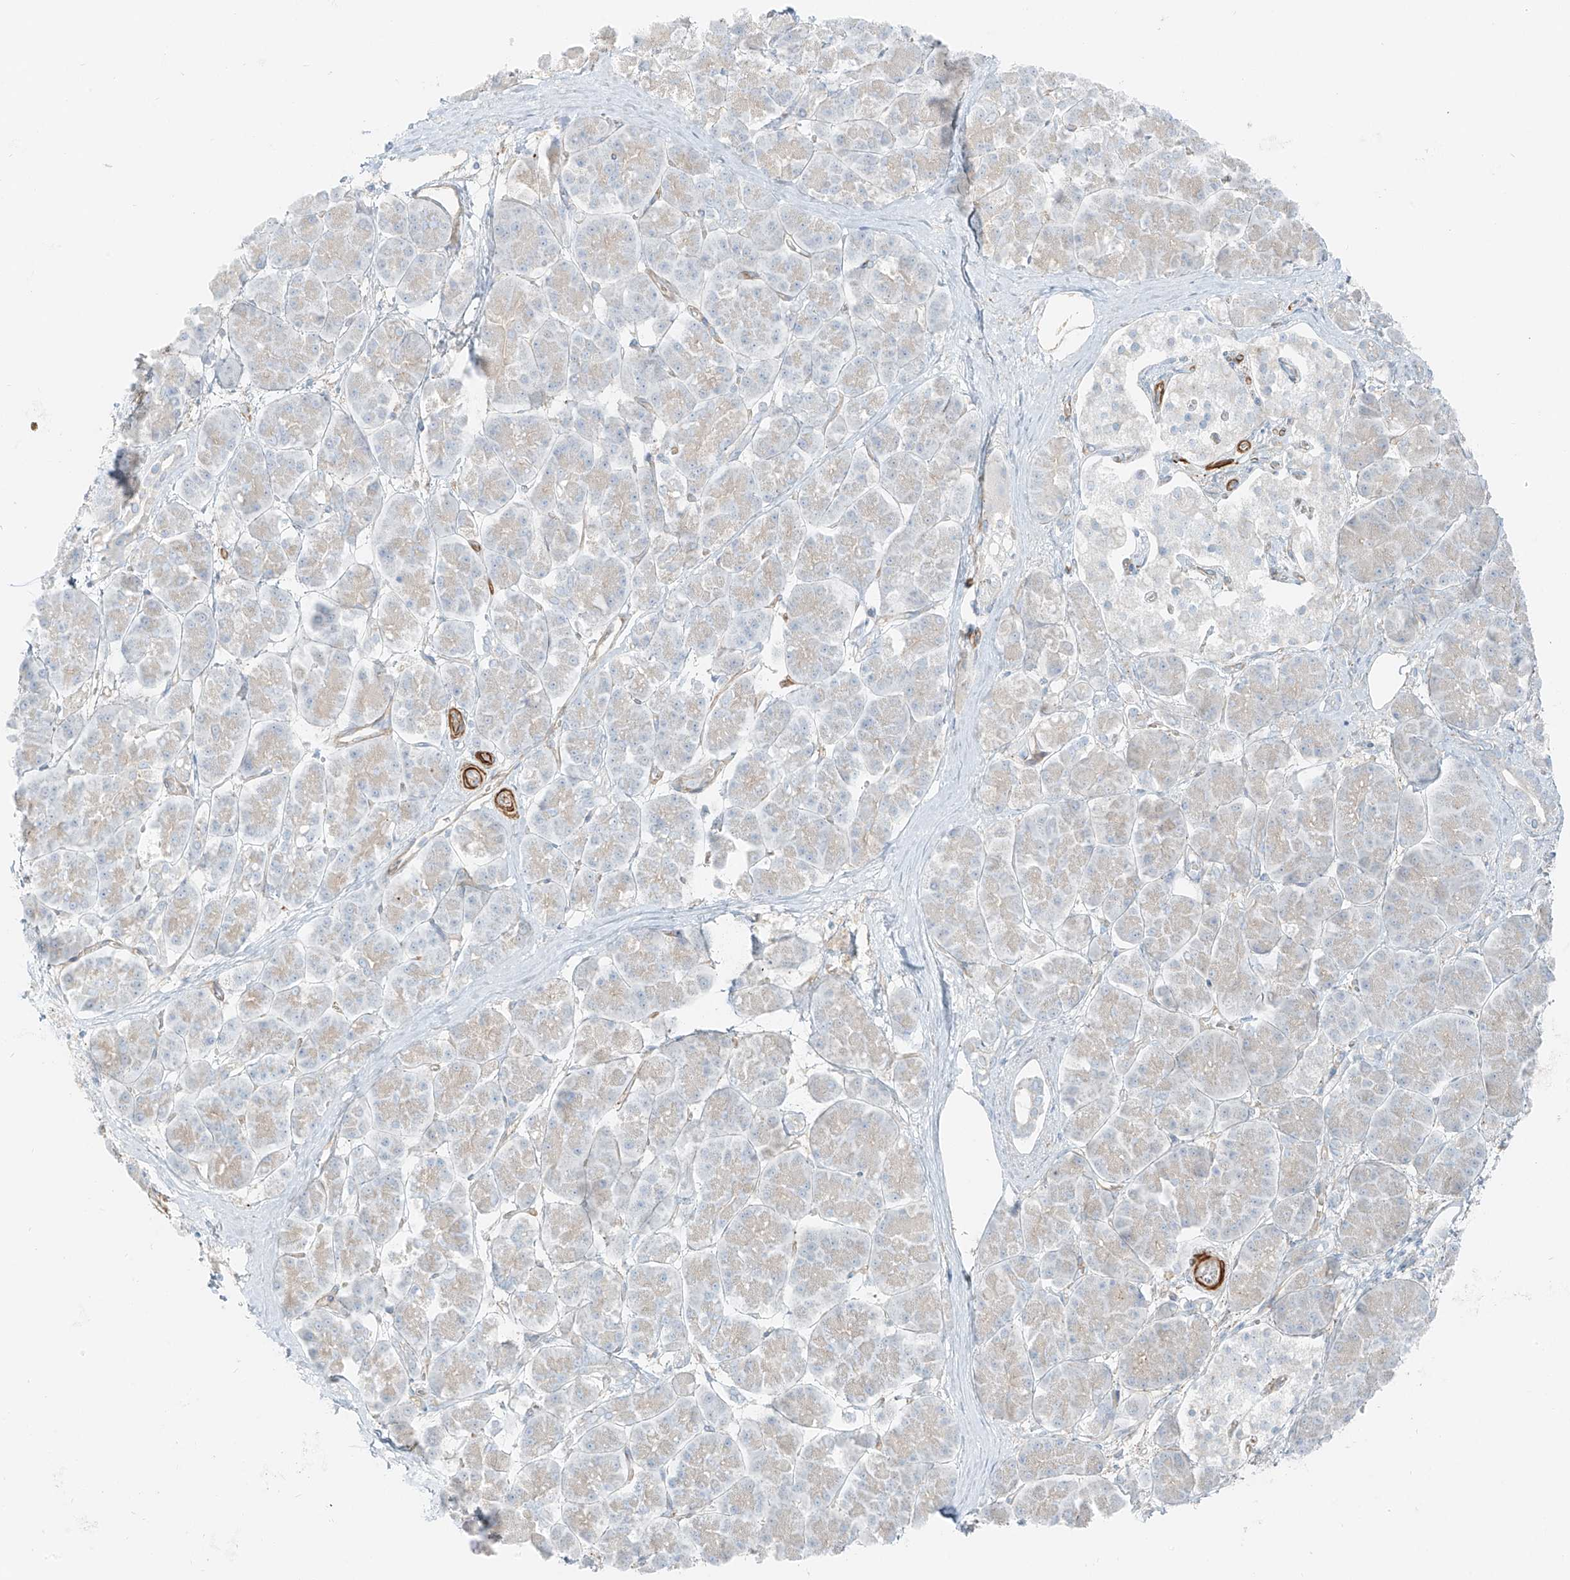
{"staining": {"intensity": "negative", "quantity": "none", "location": "none"}, "tissue": "pancreatic cancer", "cell_type": "Tumor cells", "image_type": "cancer", "snomed": [{"axis": "morphology", "description": "Normal tissue, NOS"}, {"axis": "morphology", "description": "Adenocarcinoma, NOS"}, {"axis": "topography", "description": "Pancreas"}], "caption": "This is a image of IHC staining of pancreatic cancer (adenocarcinoma), which shows no staining in tumor cells. The staining is performed using DAB (3,3'-diaminobenzidine) brown chromogen with nuclei counter-stained in using hematoxylin.", "gene": "SMCP", "patient": {"sex": "female", "age": 68}}